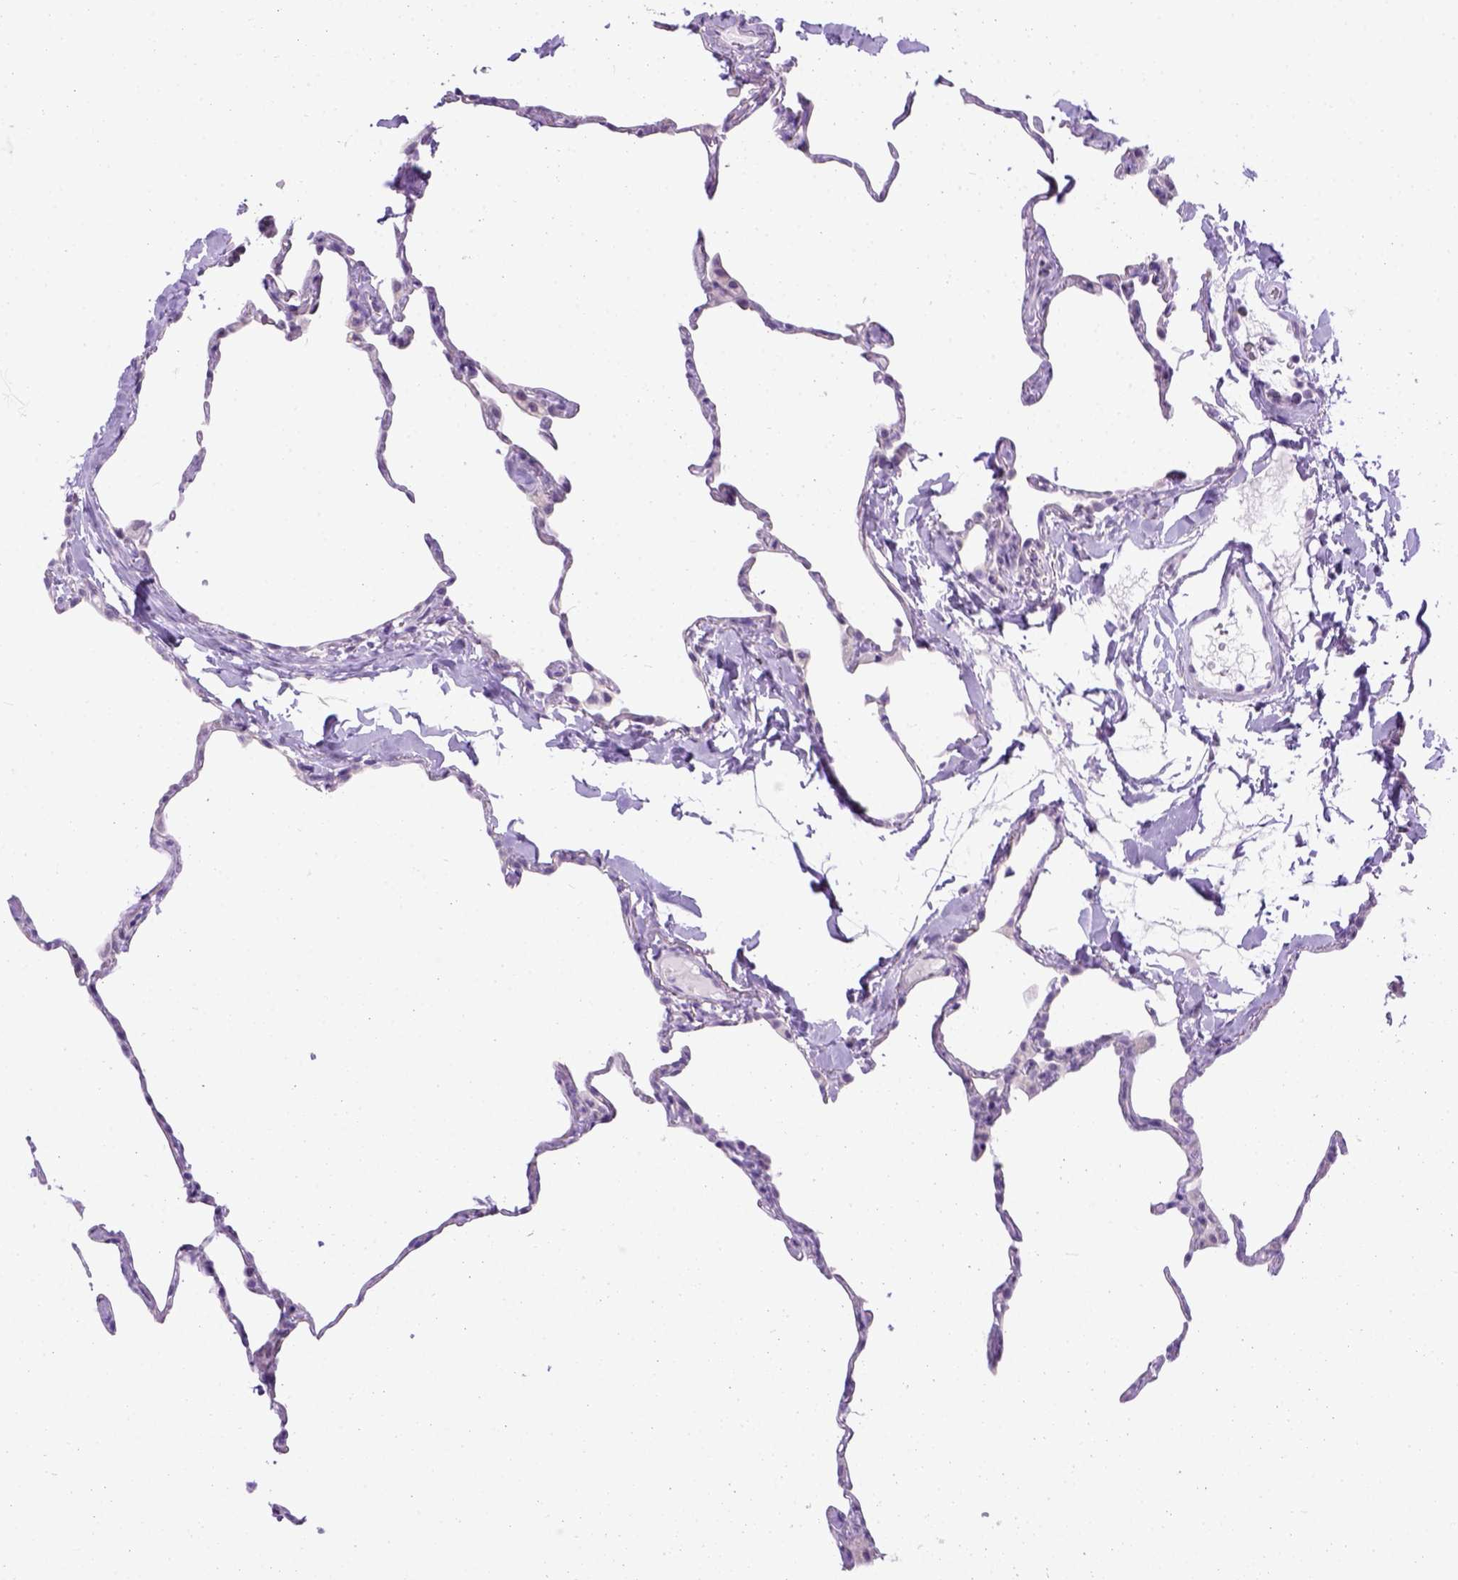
{"staining": {"intensity": "negative", "quantity": "none", "location": "none"}, "tissue": "lung", "cell_type": "Alveolar cells", "image_type": "normal", "snomed": [{"axis": "morphology", "description": "Normal tissue, NOS"}, {"axis": "topography", "description": "Lung"}], "caption": "Alveolar cells are negative for brown protein staining in normal lung. Nuclei are stained in blue.", "gene": "FAM184B", "patient": {"sex": "male", "age": 65}}